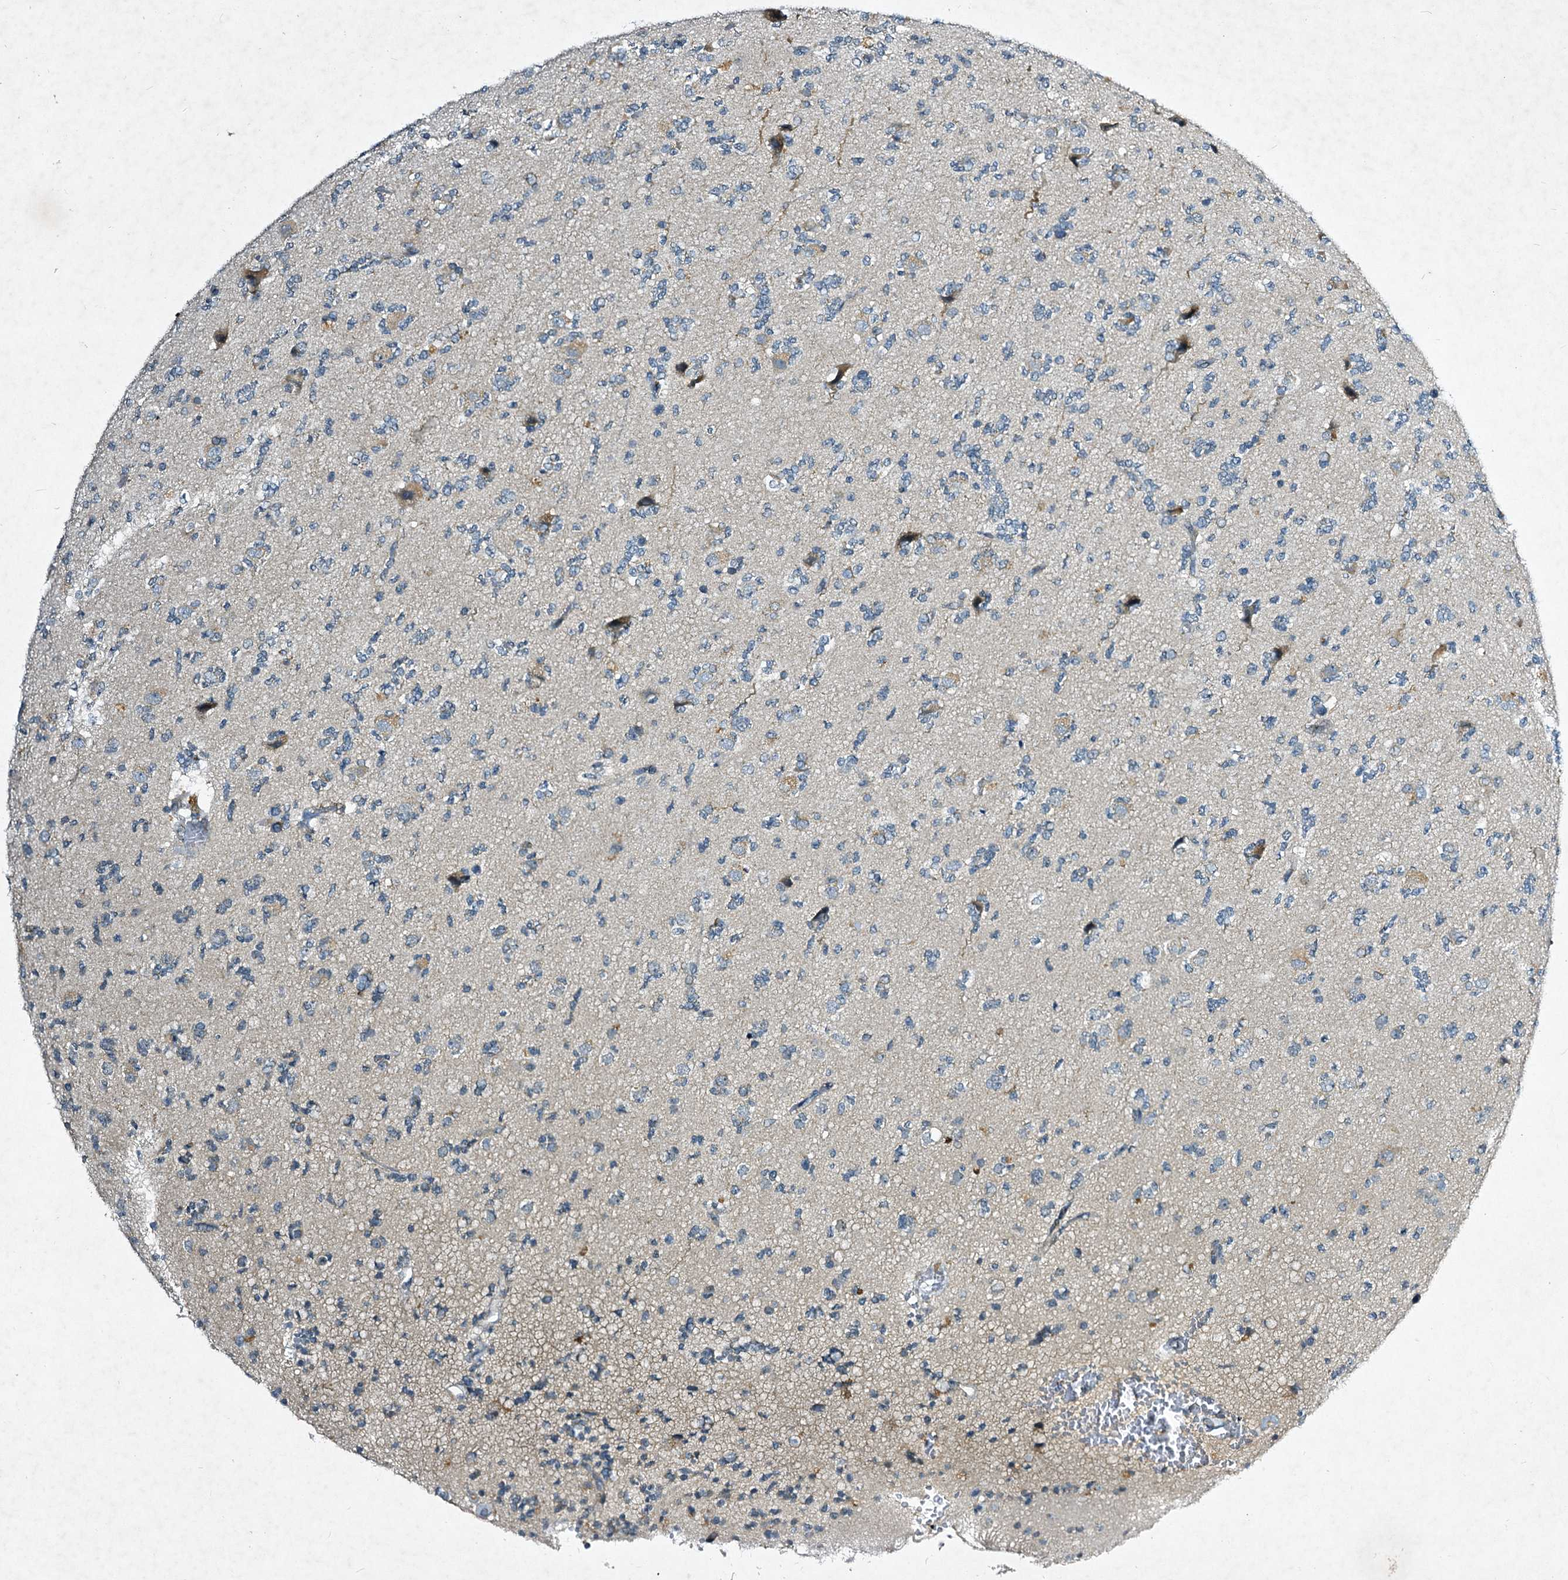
{"staining": {"intensity": "negative", "quantity": "none", "location": "none"}, "tissue": "glioma", "cell_type": "Tumor cells", "image_type": "cancer", "snomed": [{"axis": "morphology", "description": "Glioma, malignant, High grade"}, {"axis": "topography", "description": "Brain"}], "caption": "The histopathology image shows no staining of tumor cells in malignant glioma (high-grade).", "gene": "STAP1", "patient": {"sex": "female", "age": 62}}